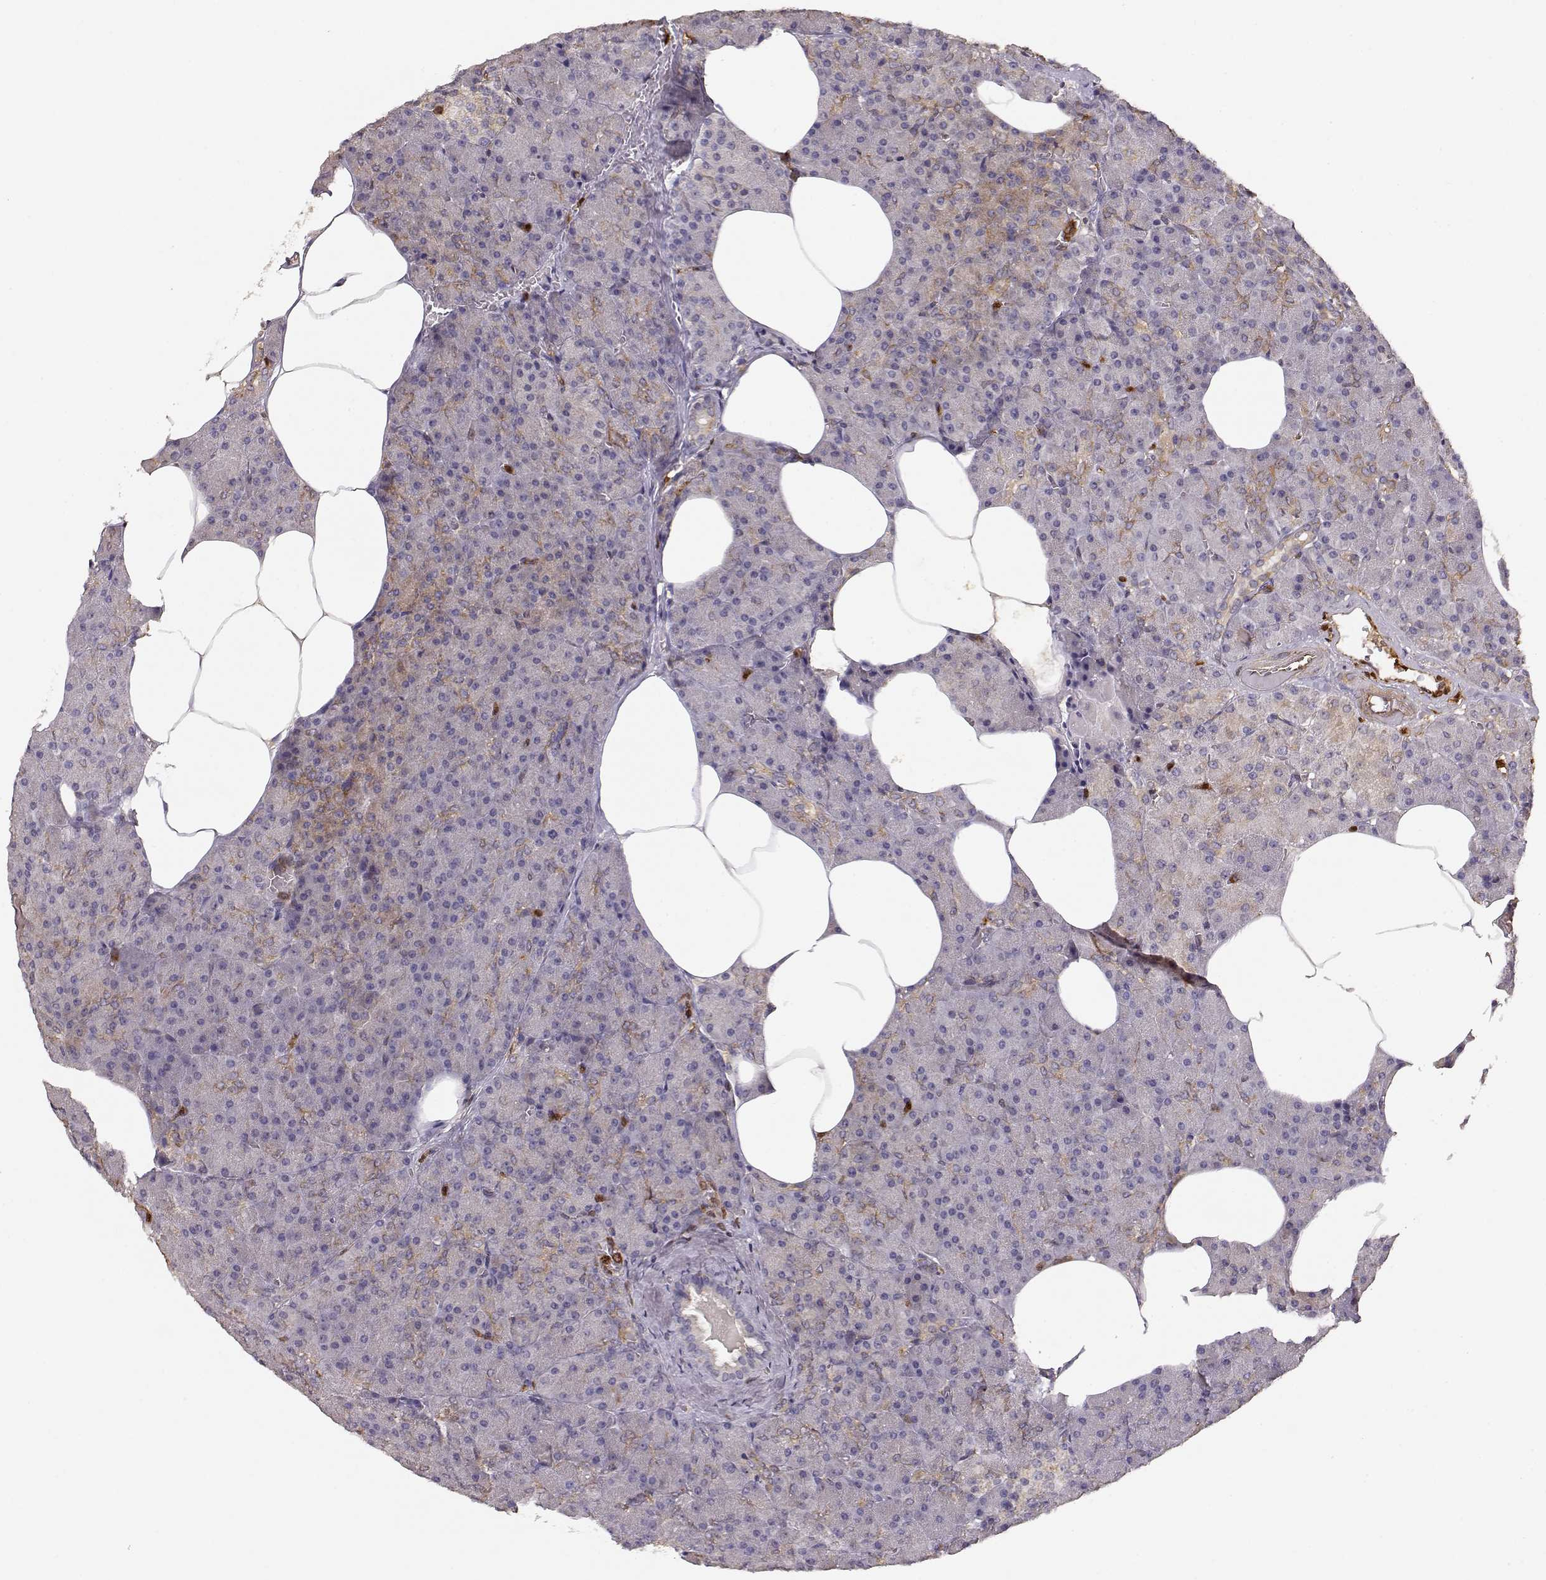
{"staining": {"intensity": "weak", "quantity": "25%-75%", "location": "cytoplasmic/membranous"}, "tissue": "pancreas", "cell_type": "Exocrine glandular cells", "image_type": "normal", "snomed": [{"axis": "morphology", "description": "Normal tissue, NOS"}, {"axis": "topography", "description": "Pancreas"}], "caption": "Immunohistochemistry (IHC) micrograph of benign pancreas: pancreas stained using immunohistochemistry displays low levels of weak protein expression localized specifically in the cytoplasmic/membranous of exocrine glandular cells, appearing as a cytoplasmic/membranous brown color.", "gene": "ARHGEF2", "patient": {"sex": "female", "age": 45}}